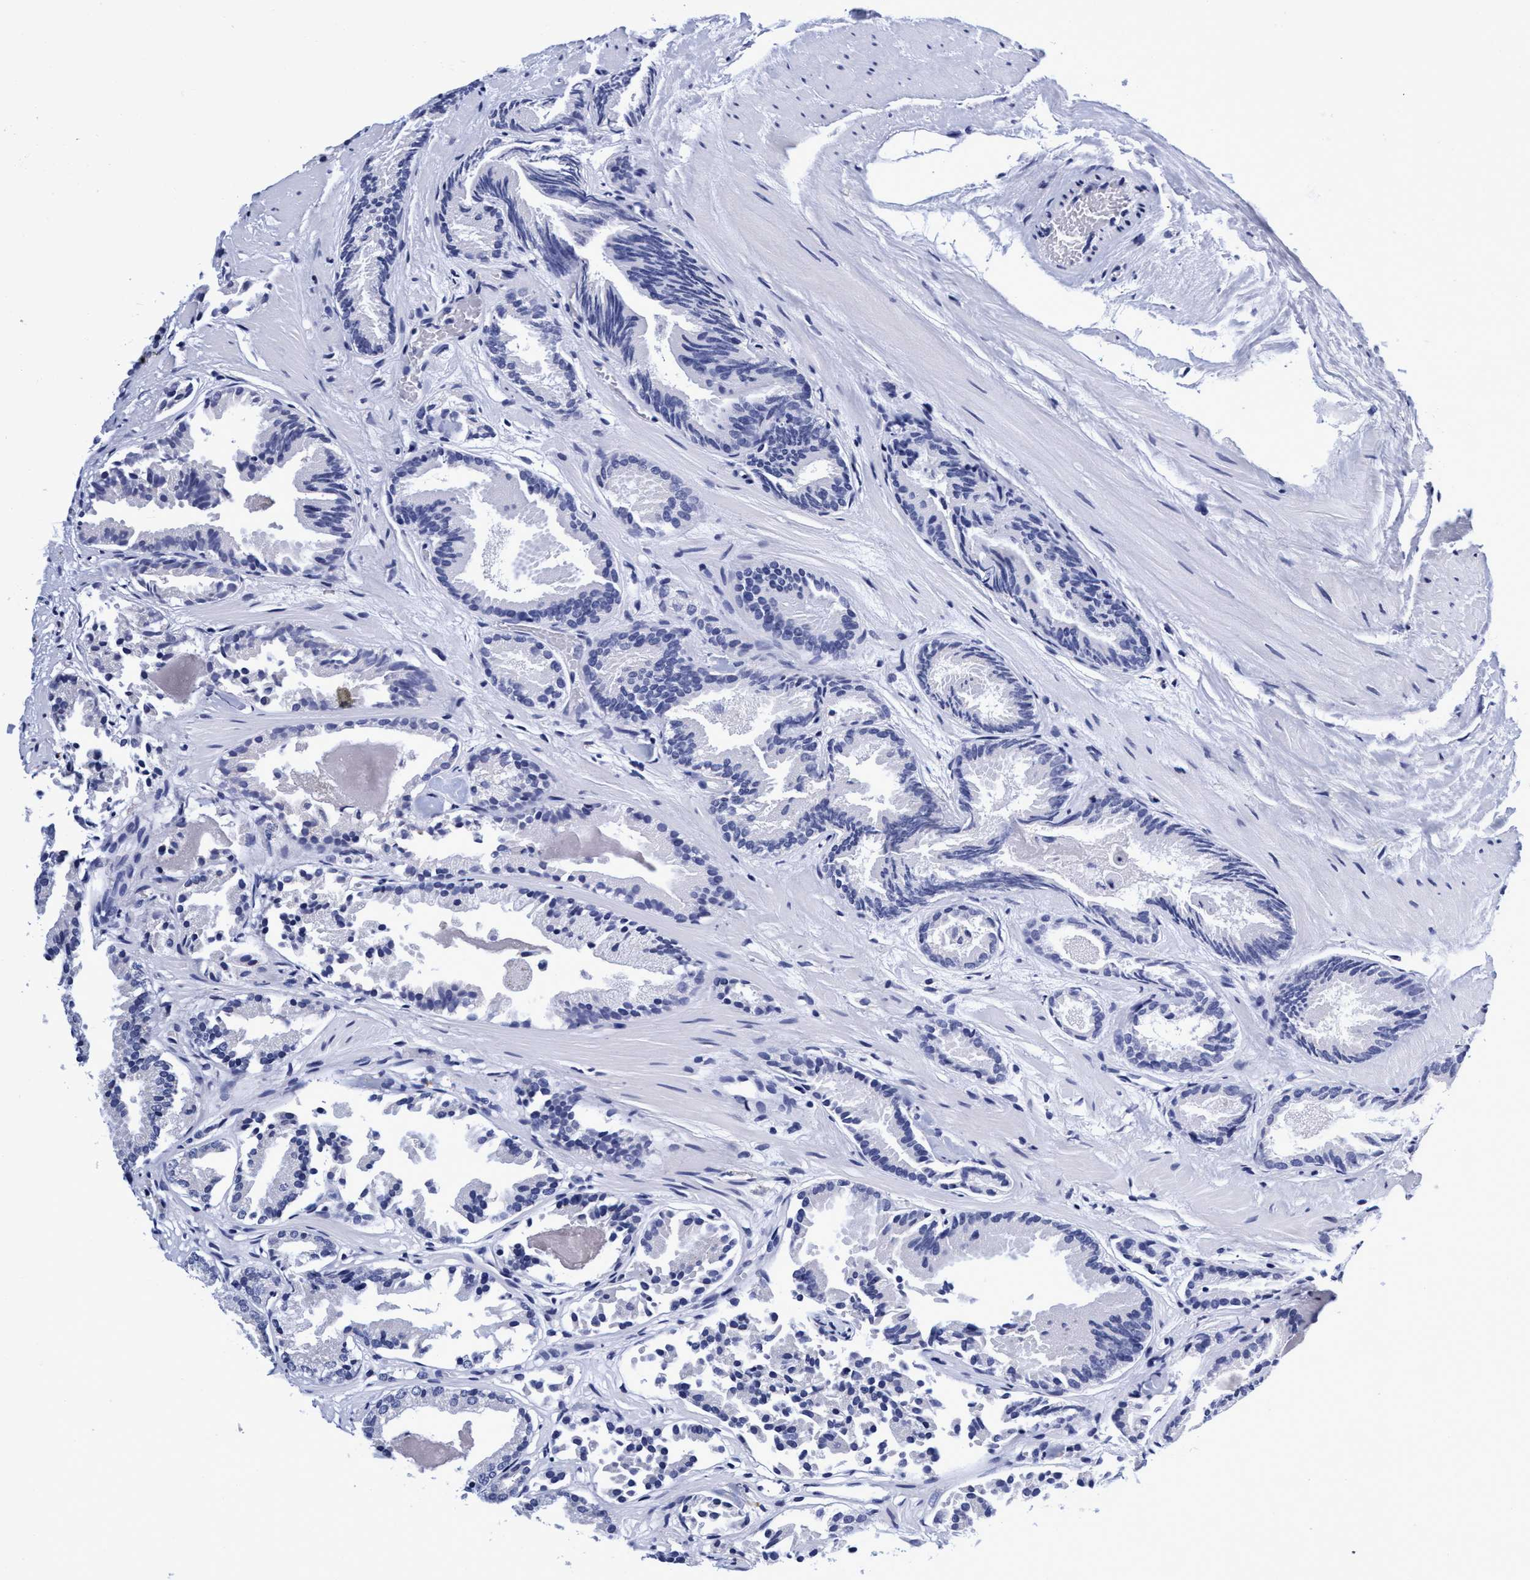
{"staining": {"intensity": "negative", "quantity": "none", "location": "none"}, "tissue": "prostate cancer", "cell_type": "Tumor cells", "image_type": "cancer", "snomed": [{"axis": "morphology", "description": "Adenocarcinoma, Low grade"}, {"axis": "topography", "description": "Prostate"}], "caption": "High magnification brightfield microscopy of adenocarcinoma (low-grade) (prostate) stained with DAB (3,3'-diaminobenzidine) (brown) and counterstained with hematoxylin (blue): tumor cells show no significant positivity. (DAB (3,3'-diaminobenzidine) IHC, high magnification).", "gene": "PLPPR1", "patient": {"sex": "male", "age": 51}}